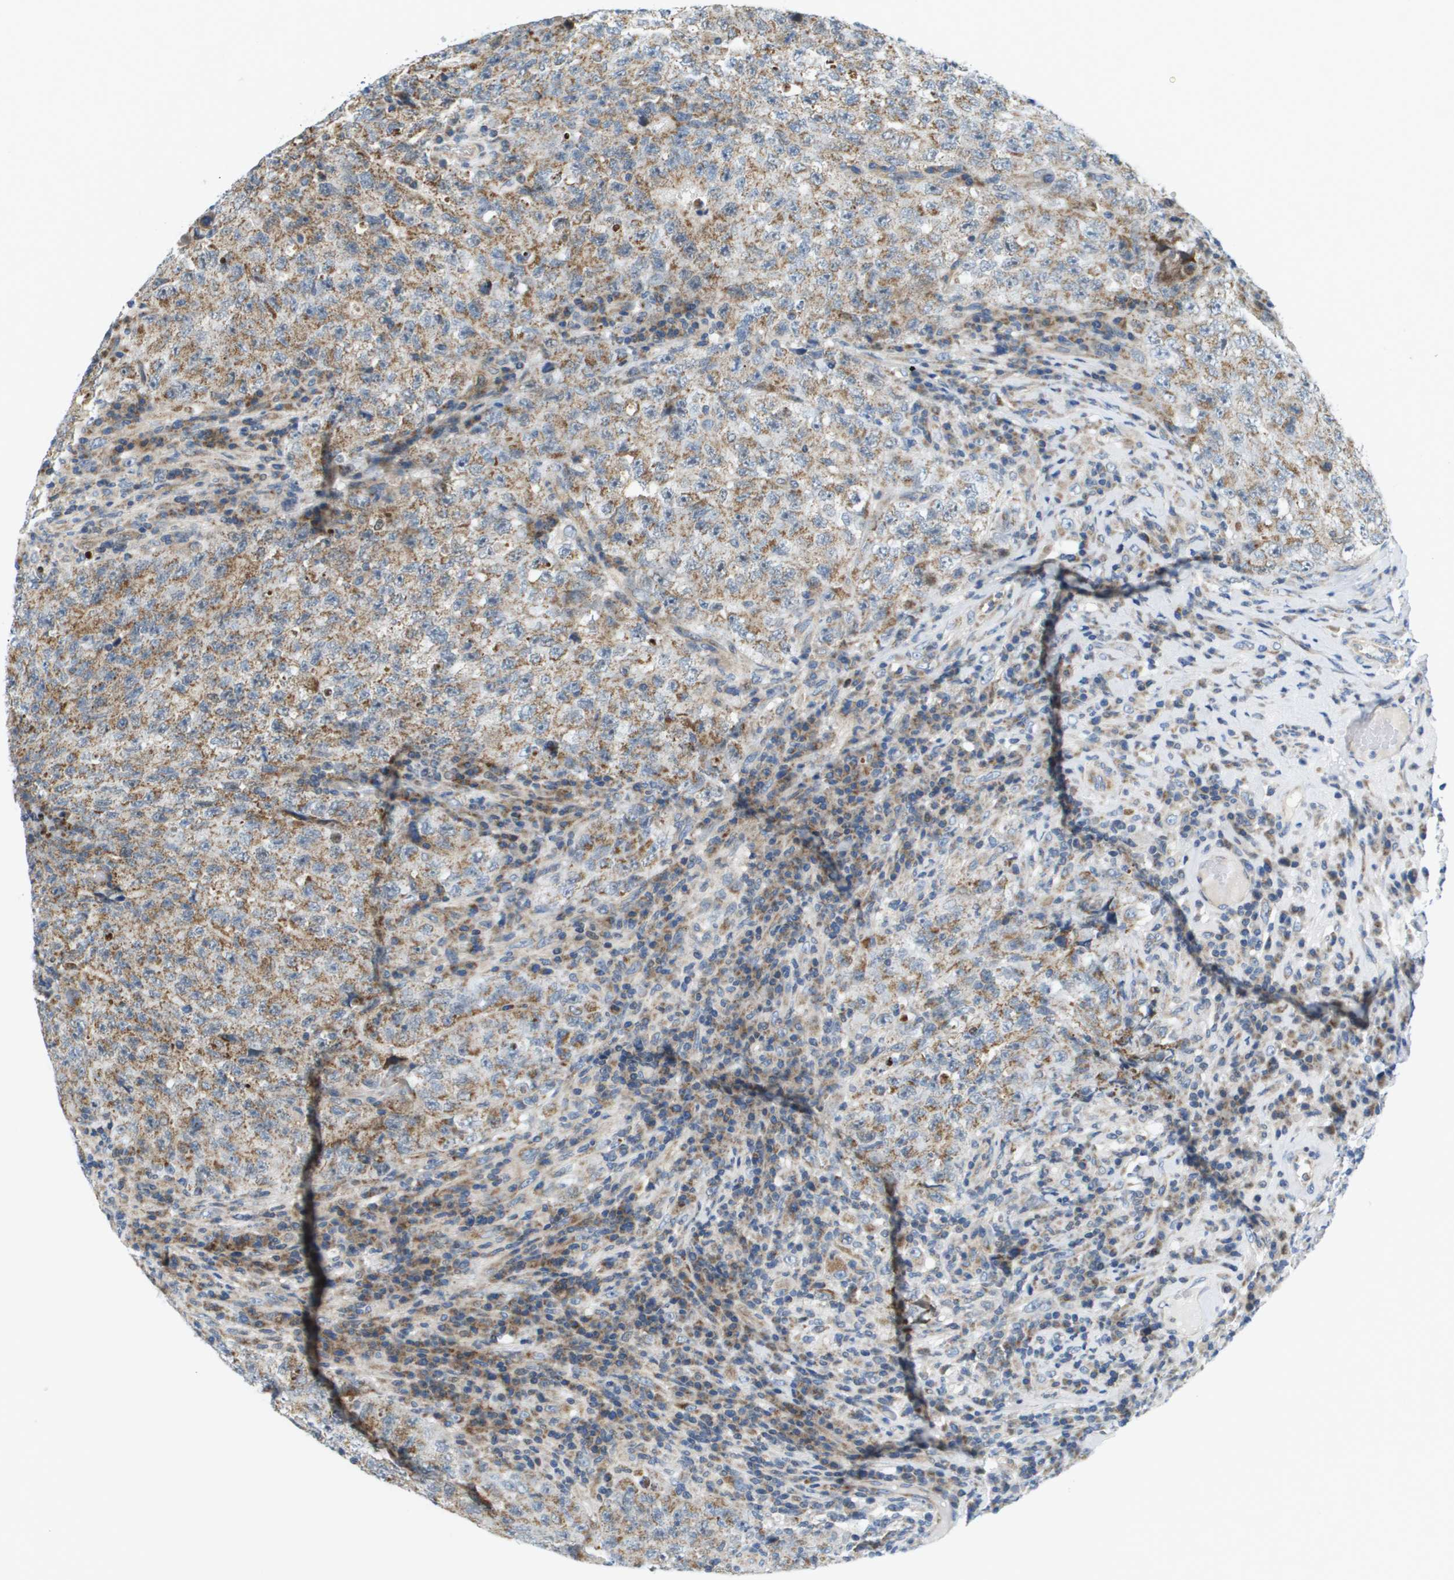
{"staining": {"intensity": "moderate", "quantity": "25%-75%", "location": "cytoplasmic/membranous"}, "tissue": "testis cancer", "cell_type": "Tumor cells", "image_type": "cancer", "snomed": [{"axis": "morphology", "description": "Necrosis, NOS"}, {"axis": "morphology", "description": "Carcinoma, Embryonal, NOS"}, {"axis": "topography", "description": "Testis"}], "caption": "An image of human embryonal carcinoma (testis) stained for a protein demonstrates moderate cytoplasmic/membranous brown staining in tumor cells. The staining was performed using DAB (3,3'-diaminobenzidine) to visualize the protein expression in brown, while the nuclei were stained in blue with hematoxylin (Magnification: 20x).", "gene": "KRT23", "patient": {"sex": "male", "age": 19}}